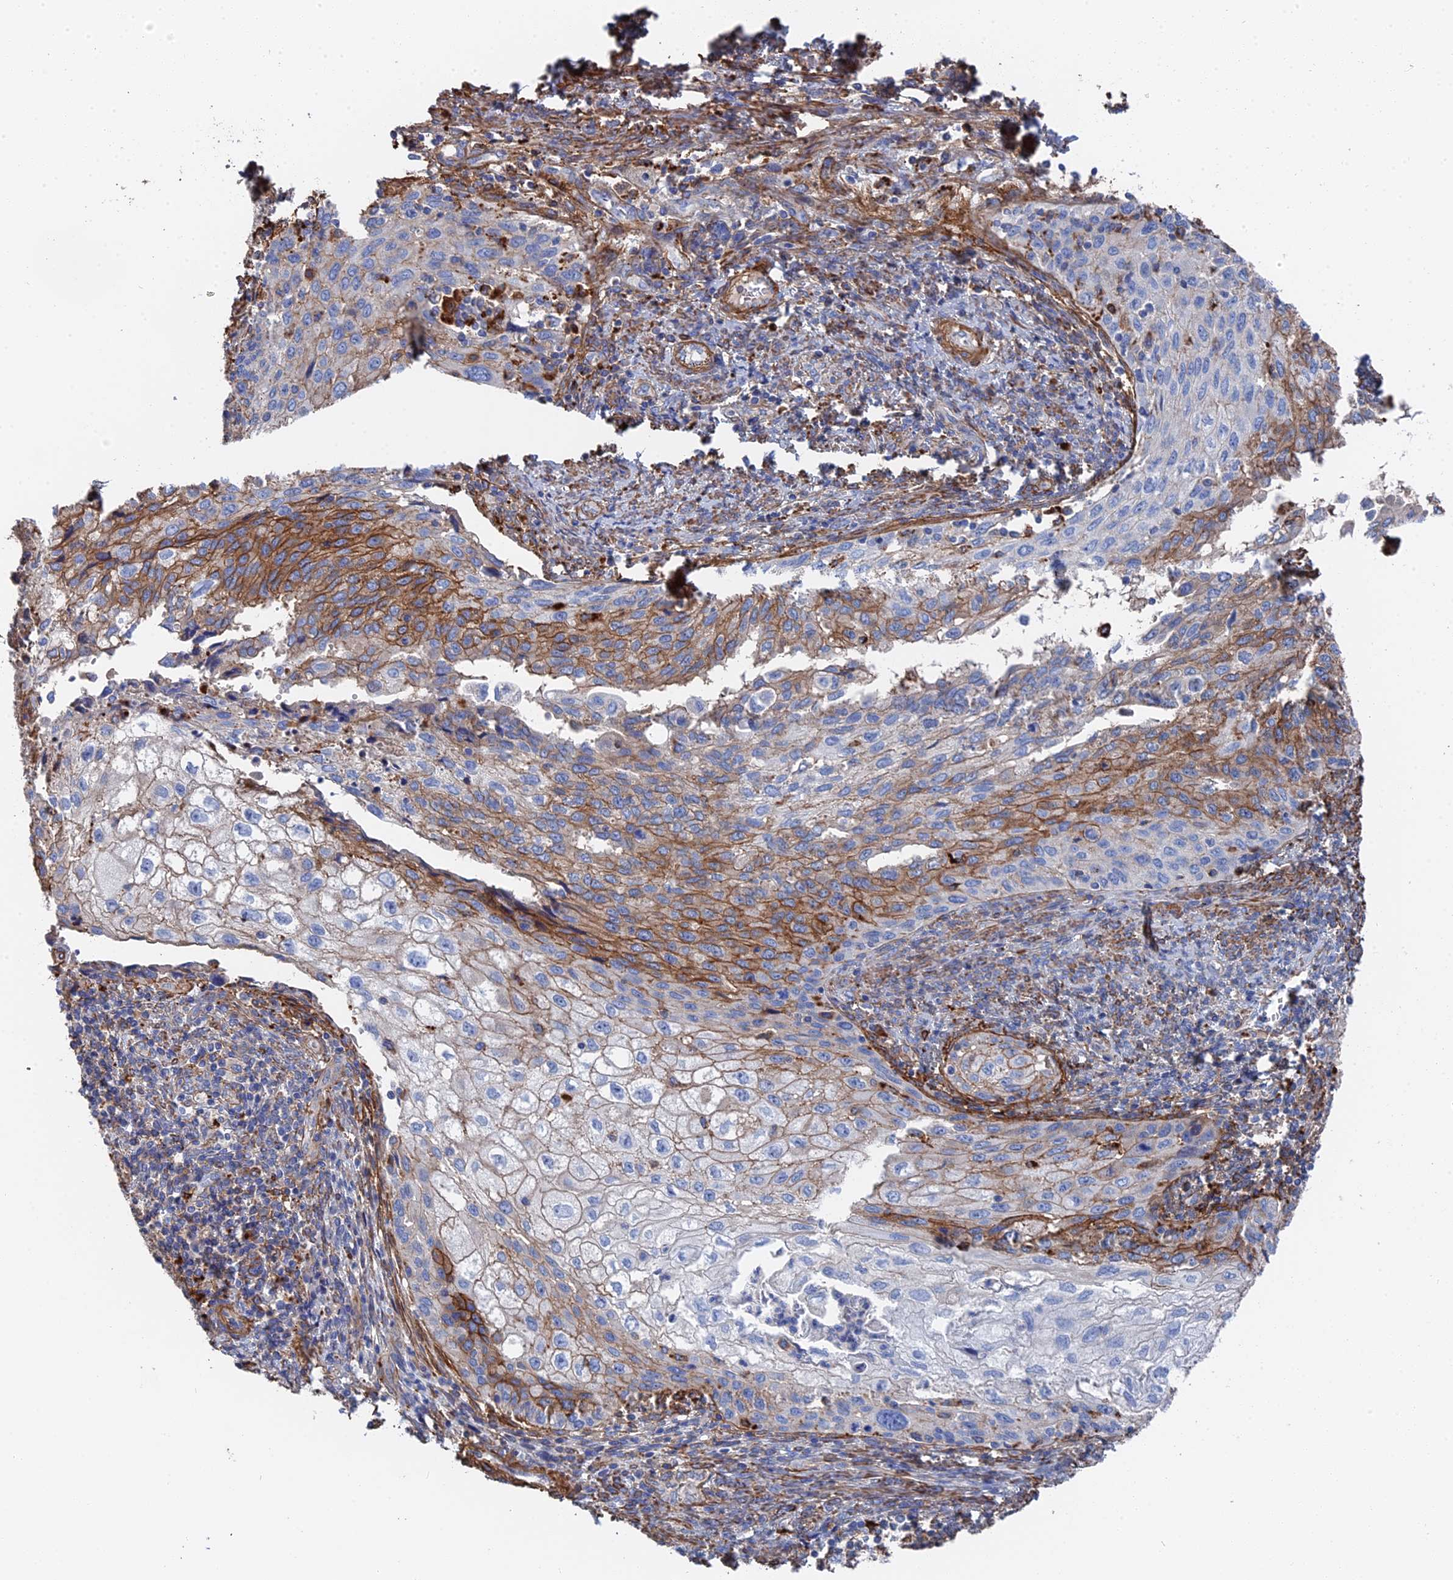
{"staining": {"intensity": "moderate", "quantity": "<25%", "location": "cytoplasmic/membranous"}, "tissue": "cervical cancer", "cell_type": "Tumor cells", "image_type": "cancer", "snomed": [{"axis": "morphology", "description": "Squamous cell carcinoma, NOS"}, {"axis": "topography", "description": "Cervix"}], "caption": "This photomicrograph reveals IHC staining of human cervical cancer (squamous cell carcinoma), with low moderate cytoplasmic/membranous expression in approximately <25% of tumor cells.", "gene": "STRA6", "patient": {"sex": "female", "age": 67}}